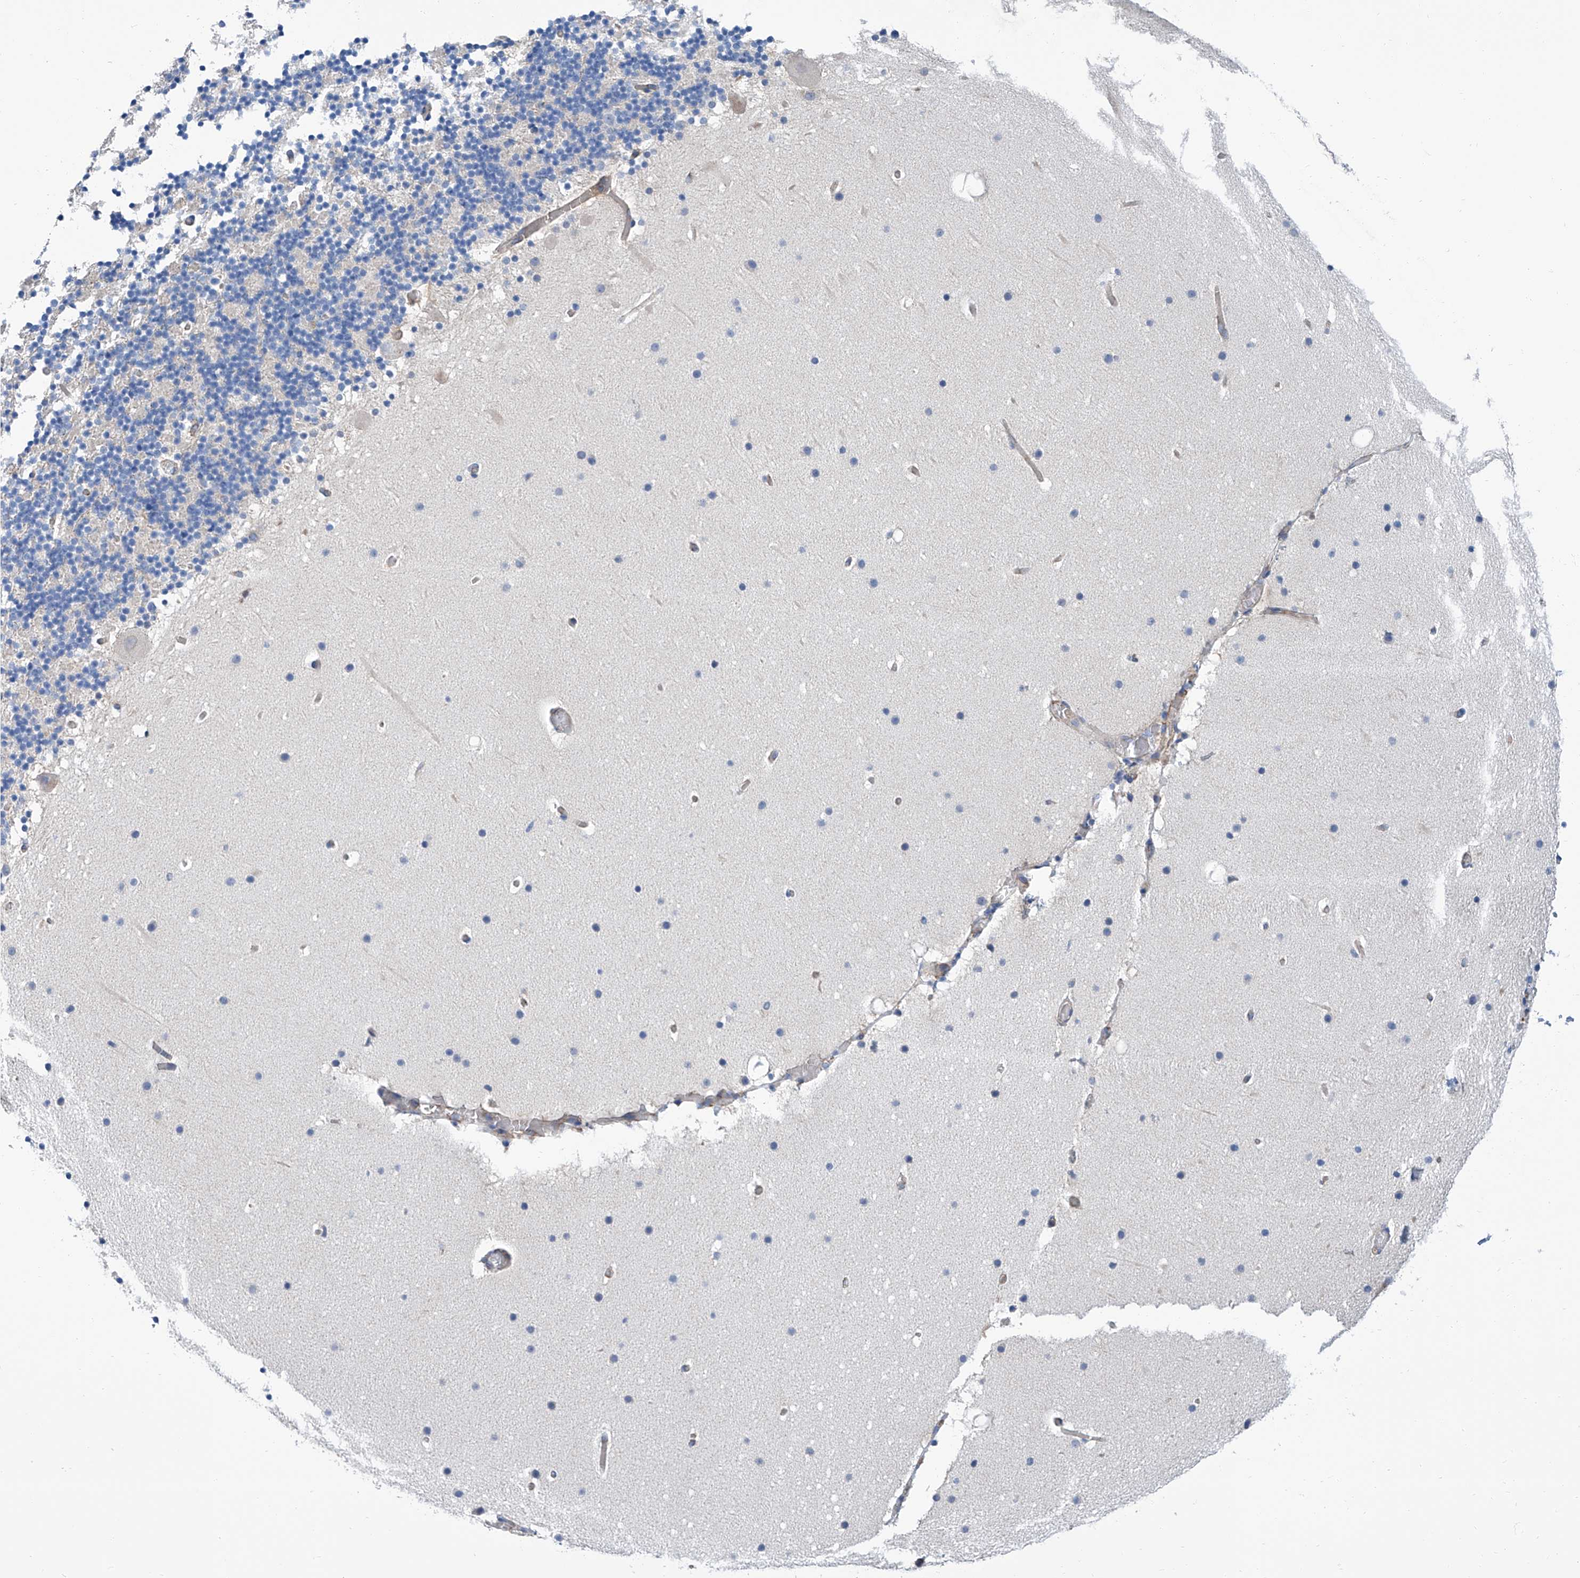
{"staining": {"intensity": "negative", "quantity": "none", "location": "none"}, "tissue": "cerebellum", "cell_type": "Cells in granular layer", "image_type": "normal", "snomed": [{"axis": "morphology", "description": "Normal tissue, NOS"}, {"axis": "topography", "description": "Cerebellum"}], "caption": "The immunohistochemistry (IHC) histopathology image has no significant staining in cells in granular layer of cerebellum. (Brightfield microscopy of DAB (3,3'-diaminobenzidine) immunohistochemistry at high magnification).", "gene": "GPT", "patient": {"sex": "male", "age": 57}}